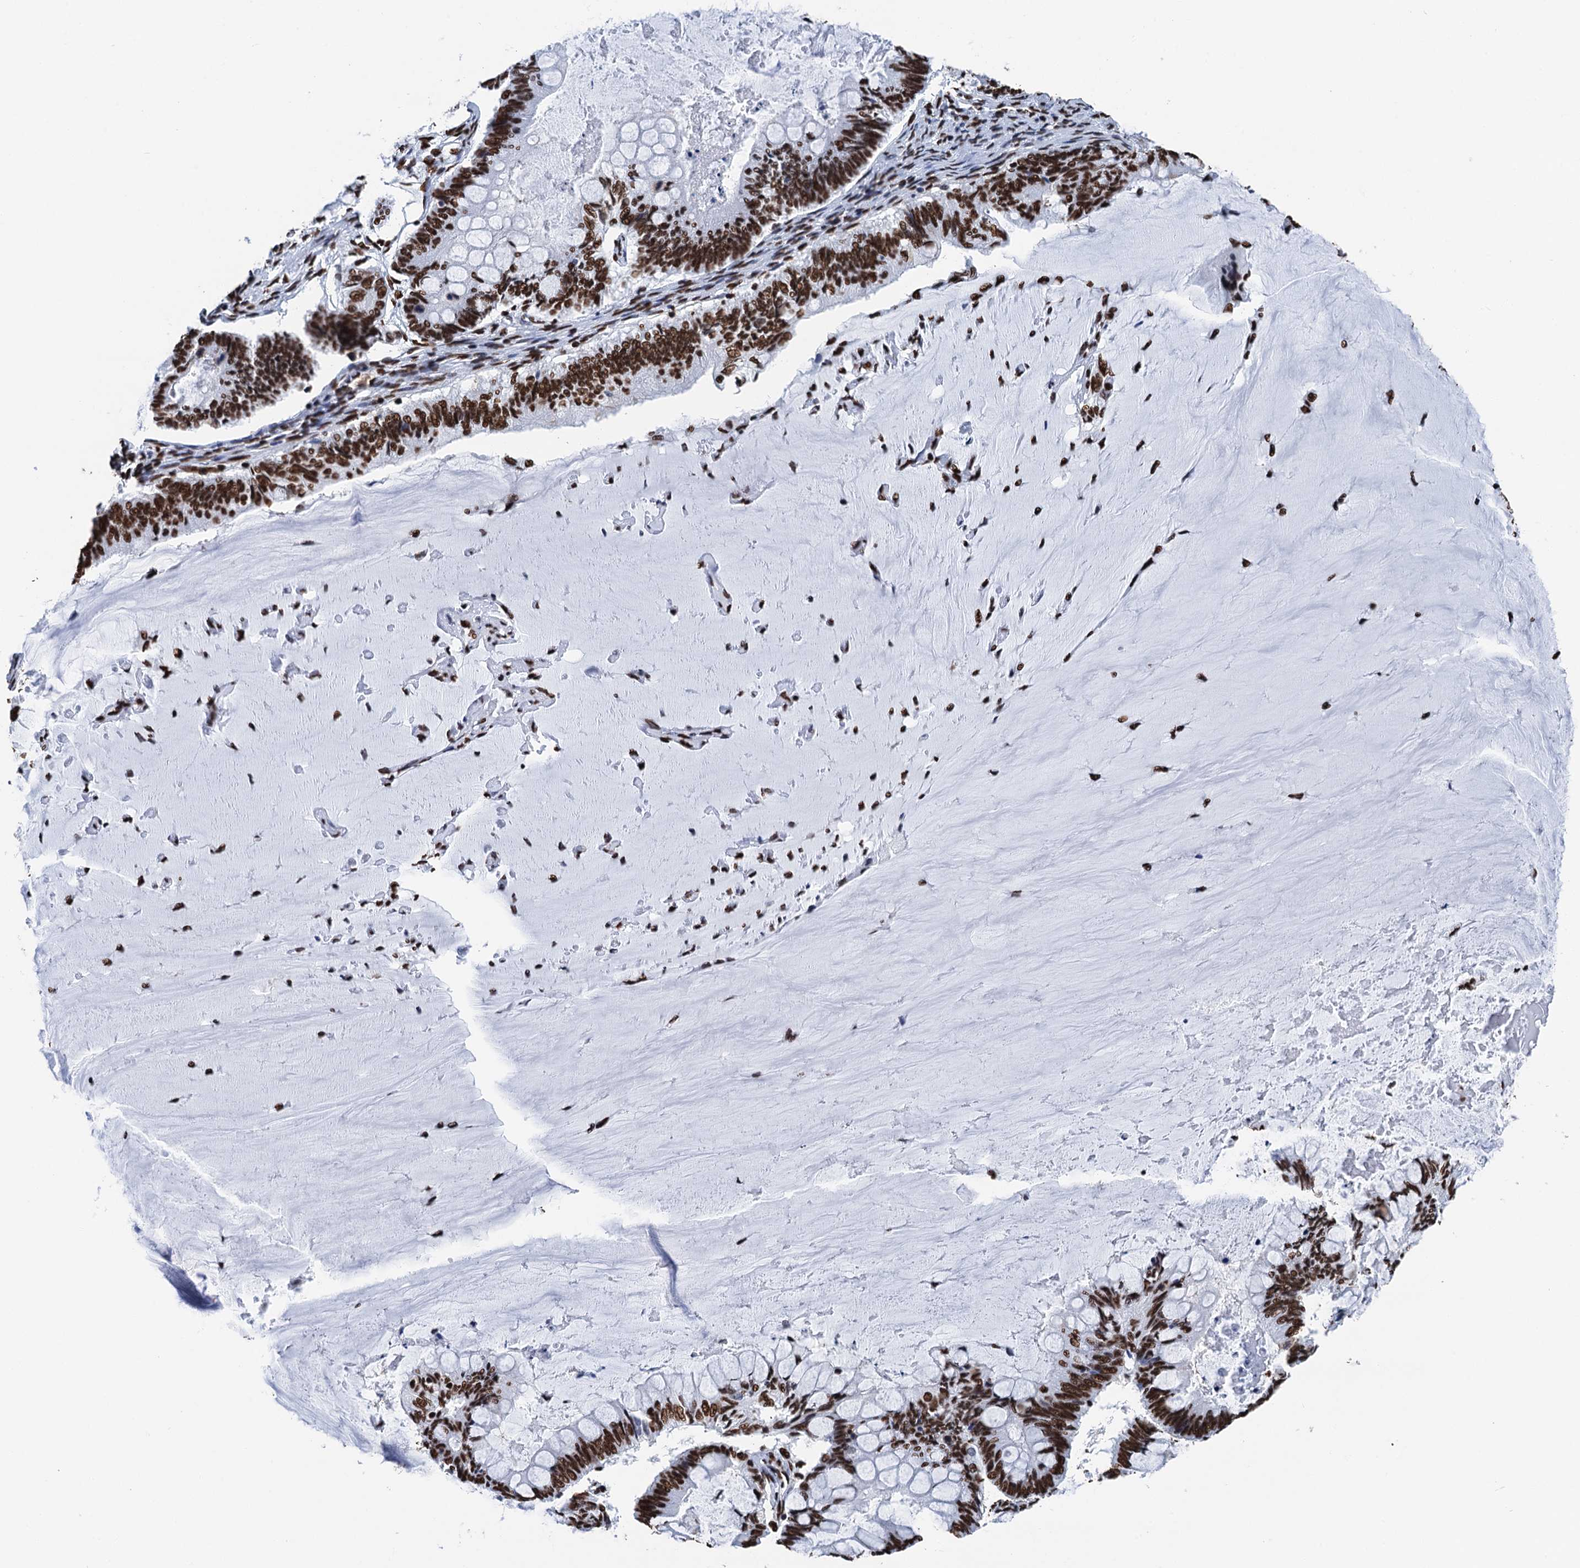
{"staining": {"intensity": "strong", "quantity": ">75%", "location": "nuclear"}, "tissue": "ovarian cancer", "cell_type": "Tumor cells", "image_type": "cancer", "snomed": [{"axis": "morphology", "description": "Cystadenocarcinoma, mucinous, NOS"}, {"axis": "topography", "description": "Ovary"}], "caption": "There is high levels of strong nuclear staining in tumor cells of ovarian cancer, as demonstrated by immunohistochemical staining (brown color).", "gene": "UBA2", "patient": {"sex": "female", "age": 61}}